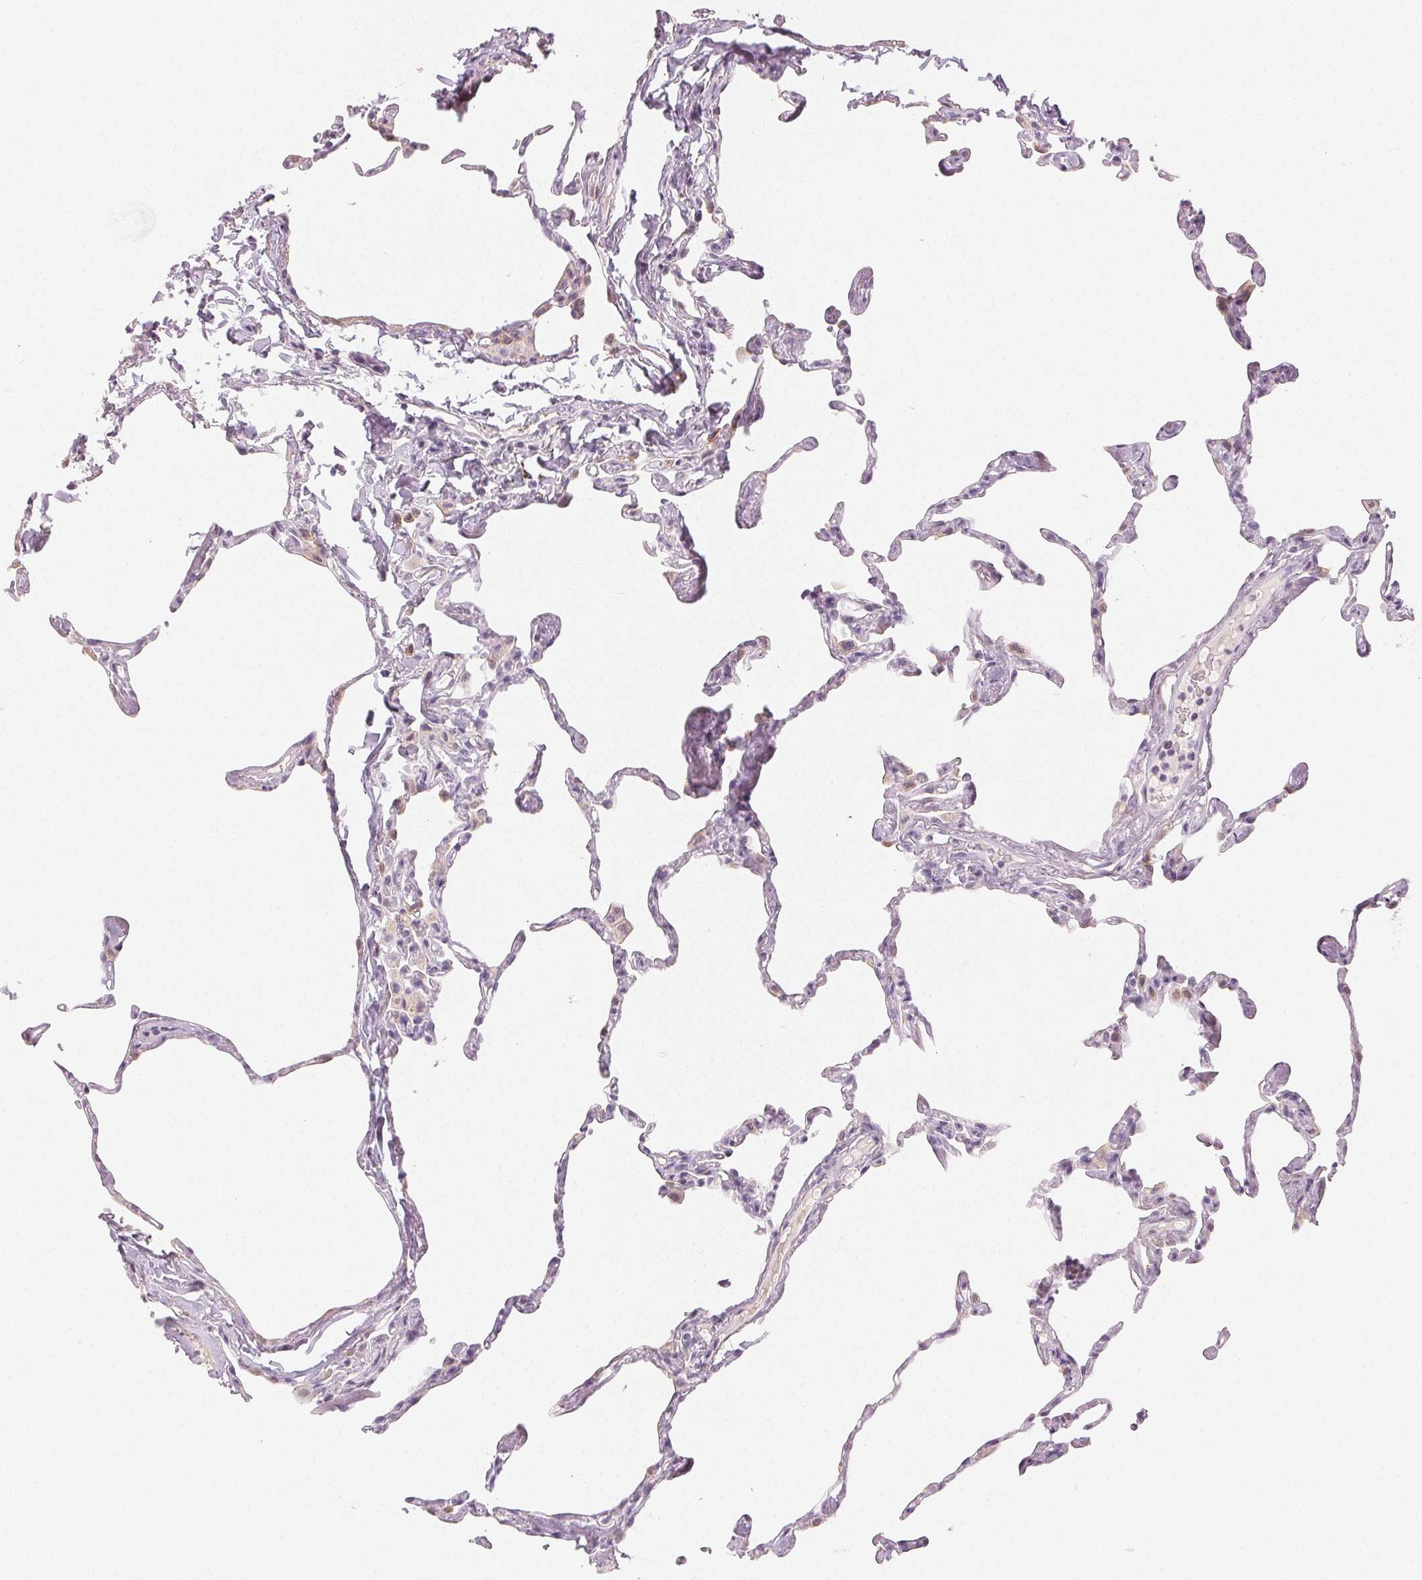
{"staining": {"intensity": "negative", "quantity": "none", "location": "none"}, "tissue": "lung", "cell_type": "Alveolar cells", "image_type": "normal", "snomed": [{"axis": "morphology", "description": "Normal tissue, NOS"}, {"axis": "topography", "description": "Lung"}], "caption": "High power microscopy micrograph of an immunohistochemistry (IHC) histopathology image of normal lung, revealing no significant expression in alveolar cells. (DAB IHC visualized using brightfield microscopy, high magnification).", "gene": "MAP1LC3A", "patient": {"sex": "male", "age": 65}}